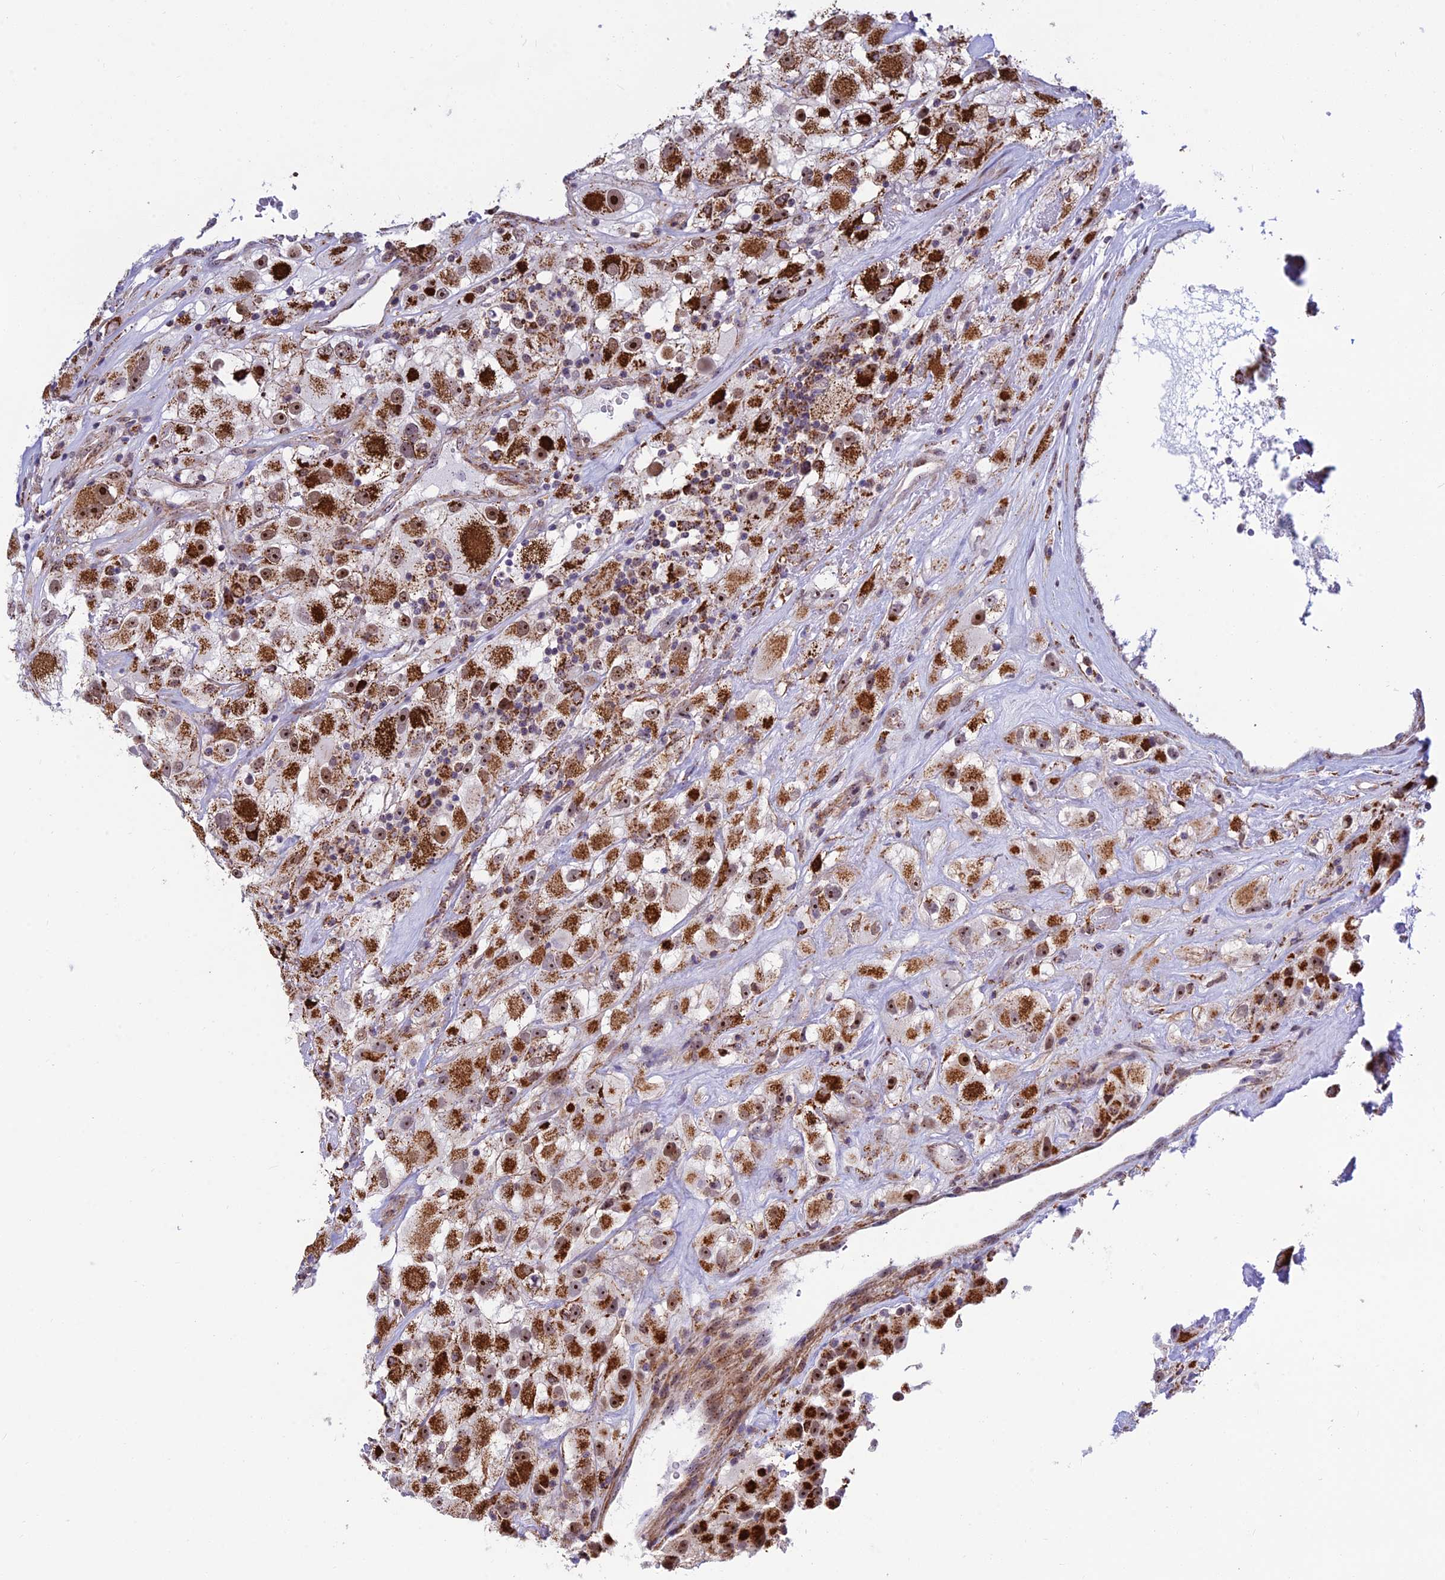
{"staining": {"intensity": "strong", "quantity": ">75%", "location": "cytoplasmic/membranous,nuclear"}, "tissue": "renal cancer", "cell_type": "Tumor cells", "image_type": "cancer", "snomed": [{"axis": "morphology", "description": "Adenocarcinoma, NOS"}, {"axis": "topography", "description": "Kidney"}], "caption": "Brown immunohistochemical staining in renal cancer (adenocarcinoma) shows strong cytoplasmic/membranous and nuclear staining in about >75% of tumor cells. The staining is performed using DAB brown chromogen to label protein expression. The nuclei are counter-stained blue using hematoxylin.", "gene": "POLR1G", "patient": {"sex": "female", "age": 52}}